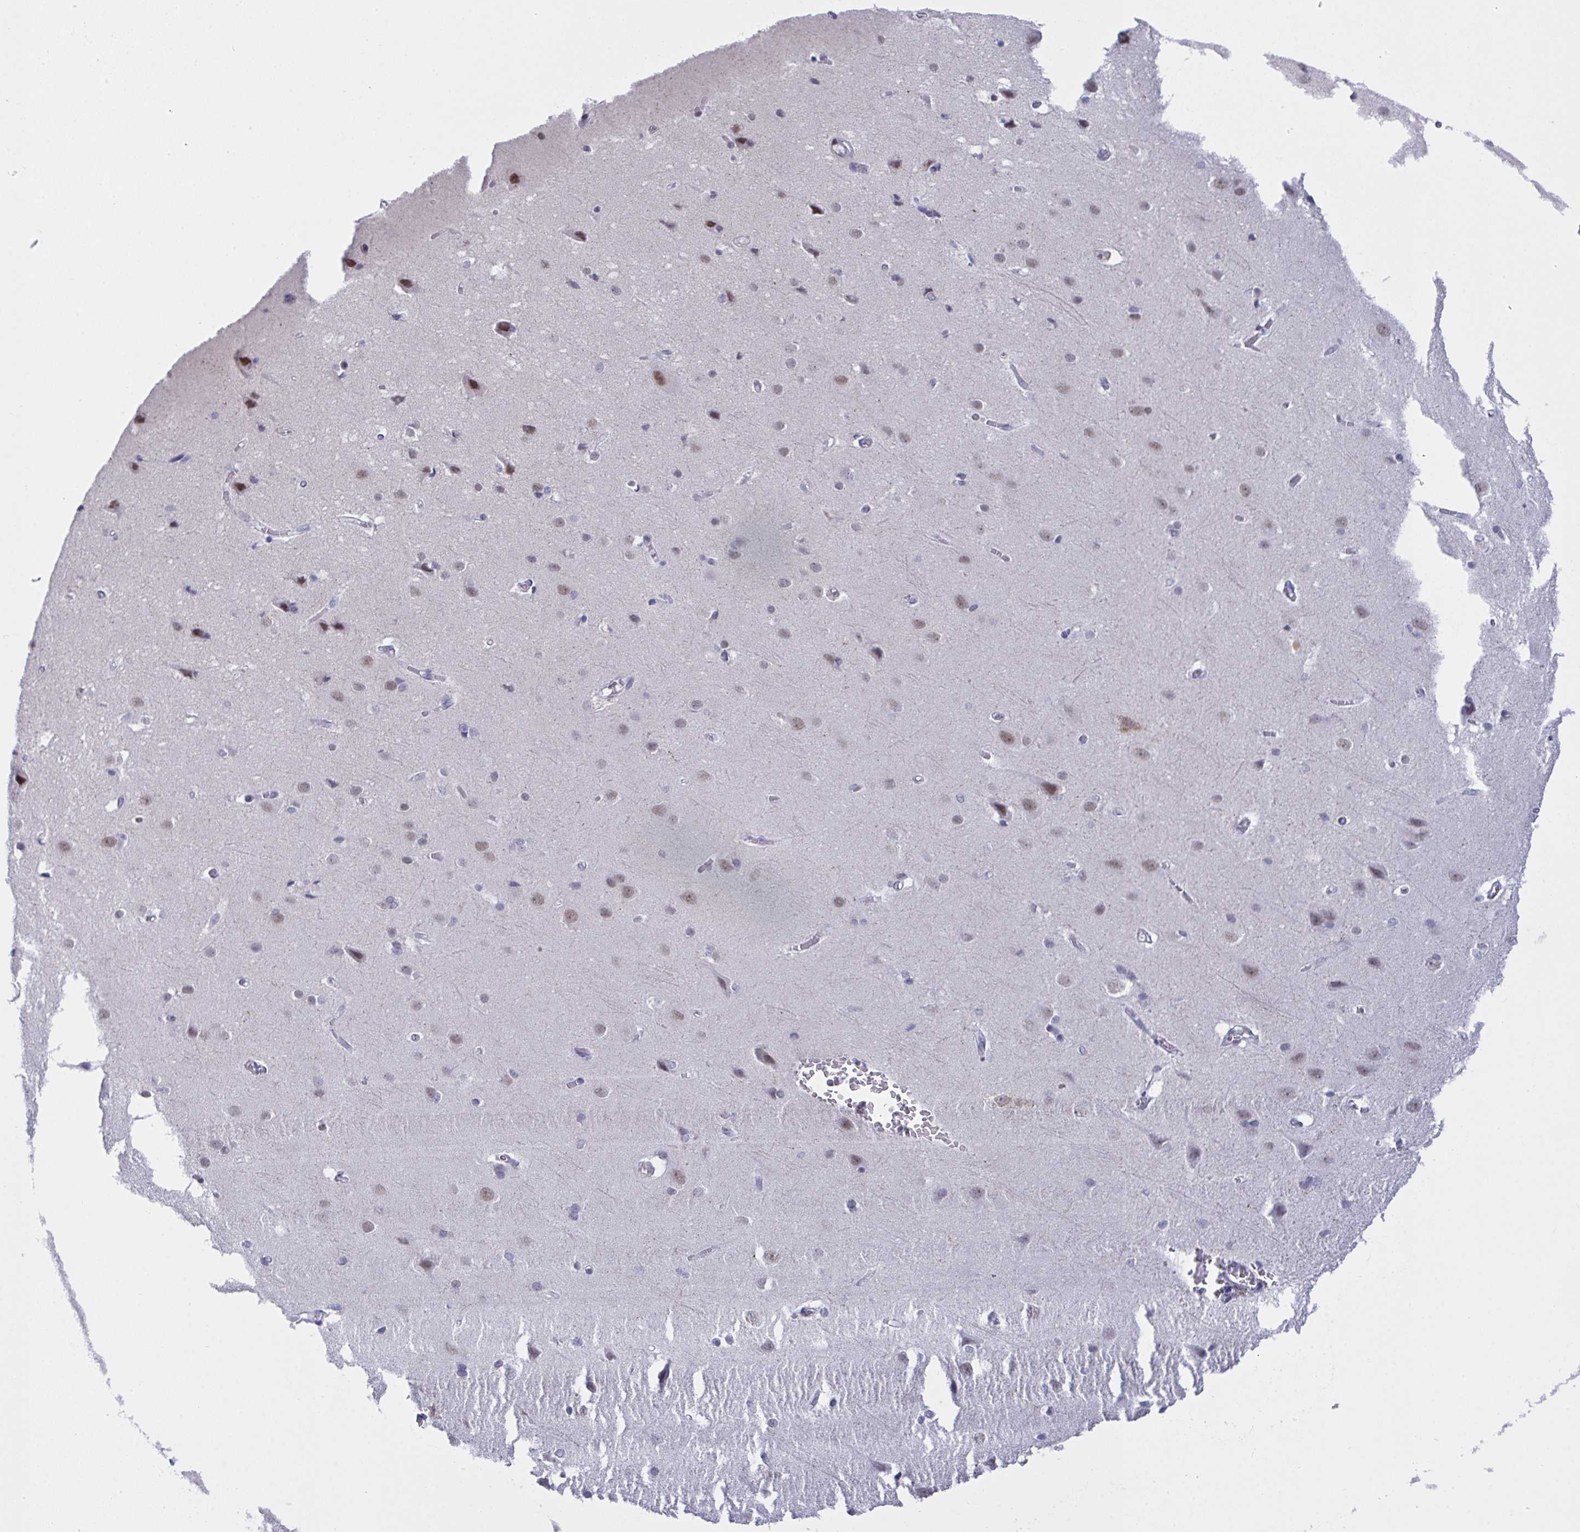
{"staining": {"intensity": "negative", "quantity": "none", "location": "none"}, "tissue": "cerebral cortex", "cell_type": "Endothelial cells", "image_type": "normal", "snomed": [{"axis": "morphology", "description": "Normal tissue, NOS"}, {"axis": "topography", "description": "Cerebral cortex"}], "caption": "This is an immunohistochemistry (IHC) photomicrograph of unremarkable cerebral cortex. There is no staining in endothelial cells.", "gene": "FBXL22", "patient": {"sex": "male", "age": 37}}